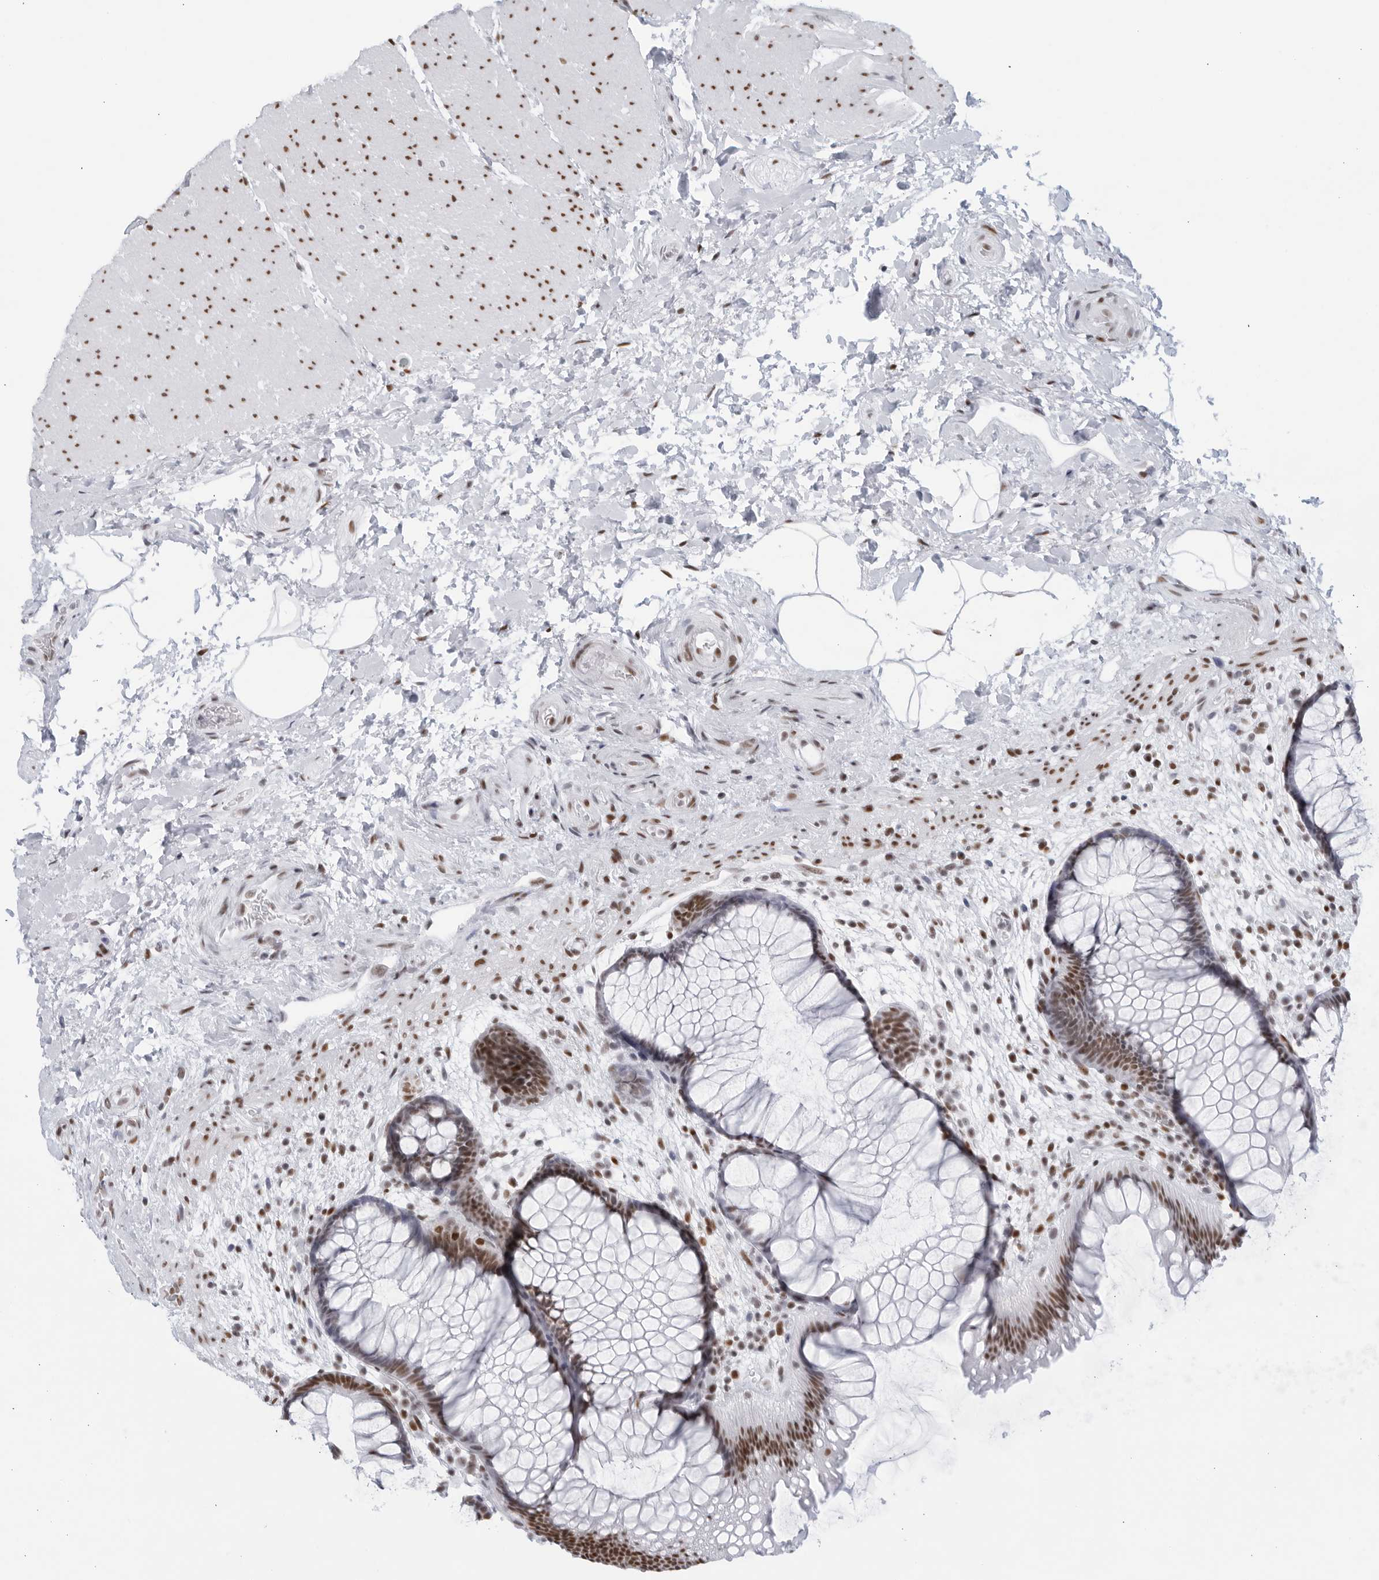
{"staining": {"intensity": "moderate", "quantity": ">75%", "location": "nuclear"}, "tissue": "rectum", "cell_type": "Glandular cells", "image_type": "normal", "snomed": [{"axis": "morphology", "description": "Normal tissue, NOS"}, {"axis": "topography", "description": "Rectum"}], "caption": "The photomicrograph exhibits immunohistochemical staining of unremarkable rectum. There is moderate nuclear expression is present in approximately >75% of glandular cells.", "gene": "HP1BP3", "patient": {"sex": "male", "age": 51}}